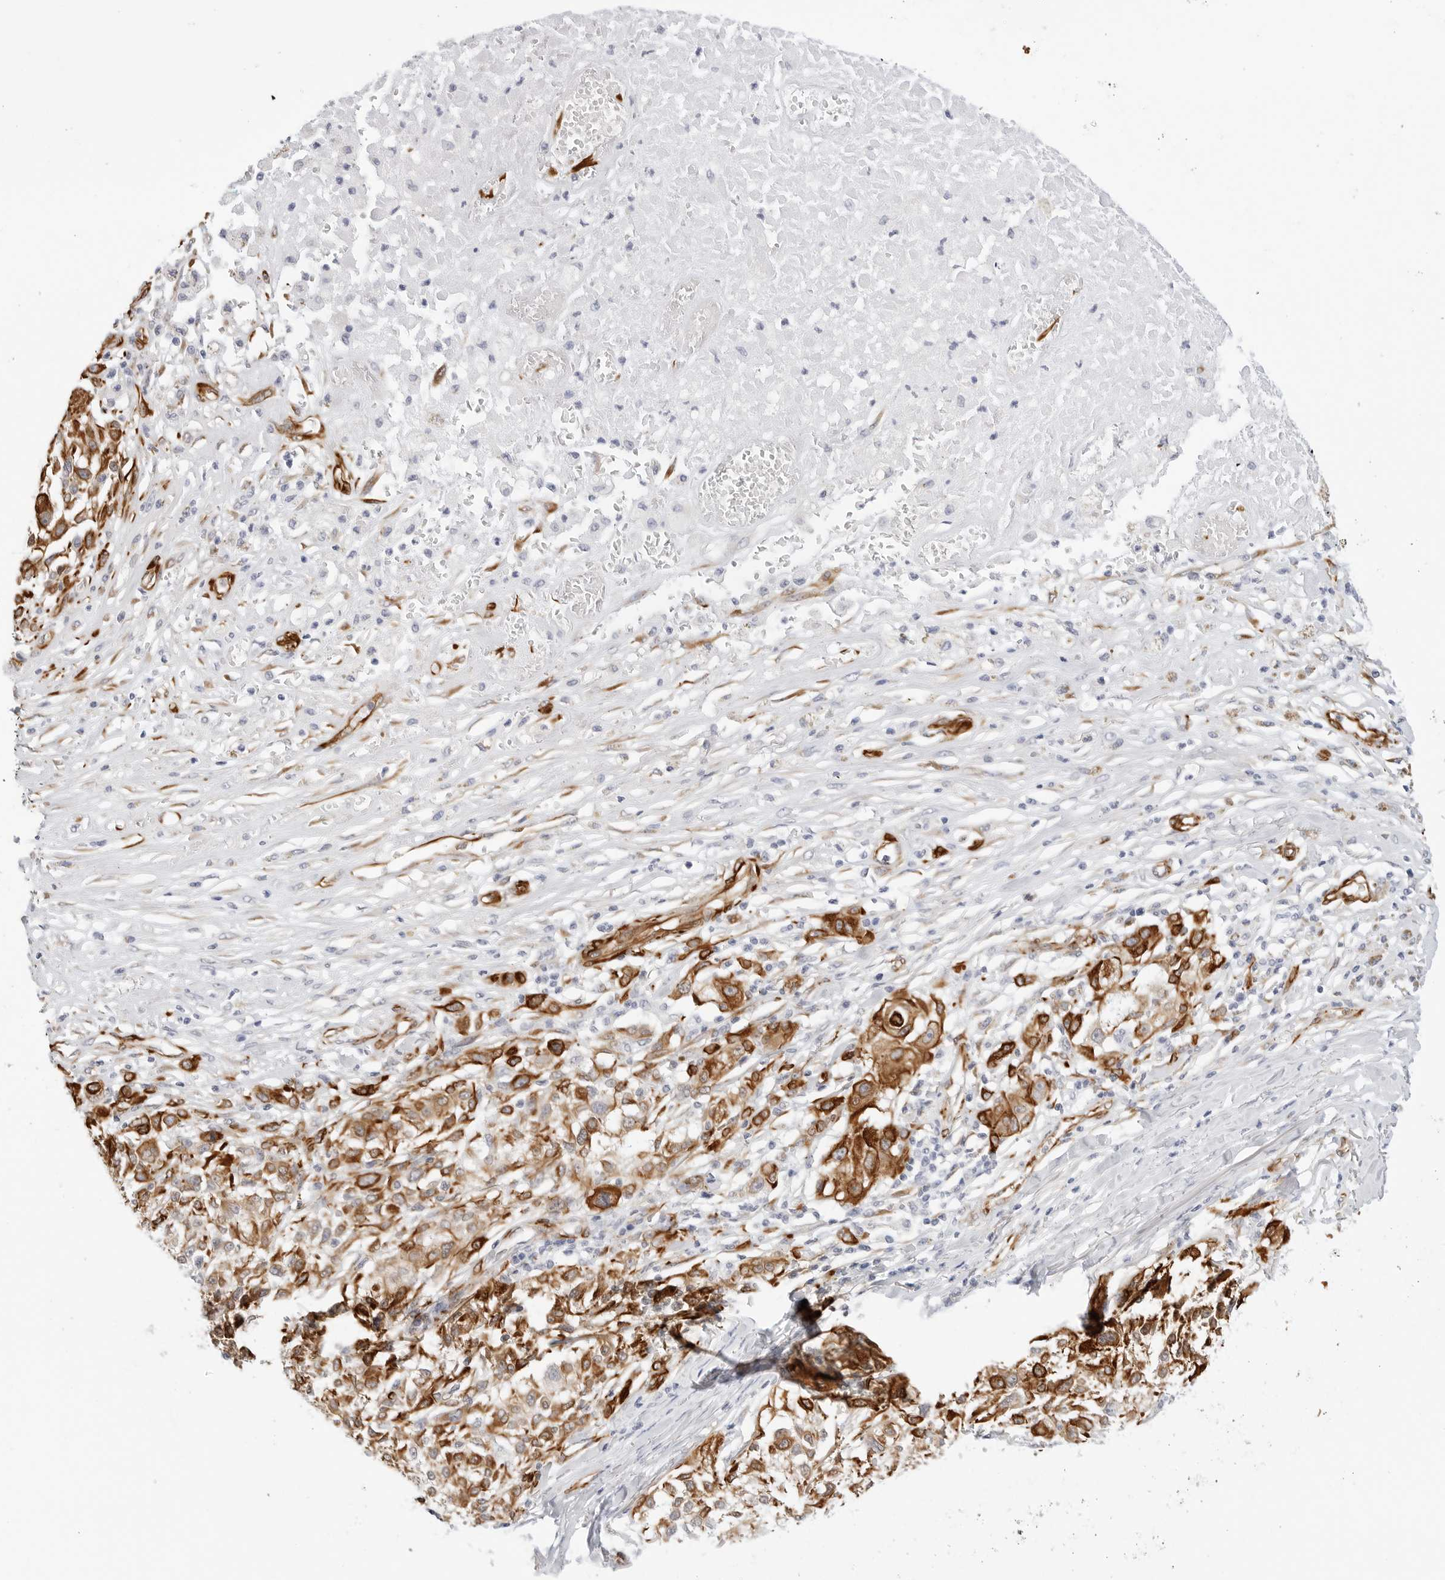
{"staining": {"intensity": "moderate", "quantity": ">75%", "location": "cytoplasmic/membranous"}, "tissue": "melanoma", "cell_type": "Tumor cells", "image_type": "cancer", "snomed": [{"axis": "morphology", "description": "Necrosis, NOS"}, {"axis": "morphology", "description": "Malignant melanoma, NOS"}, {"axis": "topography", "description": "Skin"}], "caption": "Human melanoma stained with a protein marker demonstrates moderate staining in tumor cells.", "gene": "NES", "patient": {"sex": "female", "age": 87}}